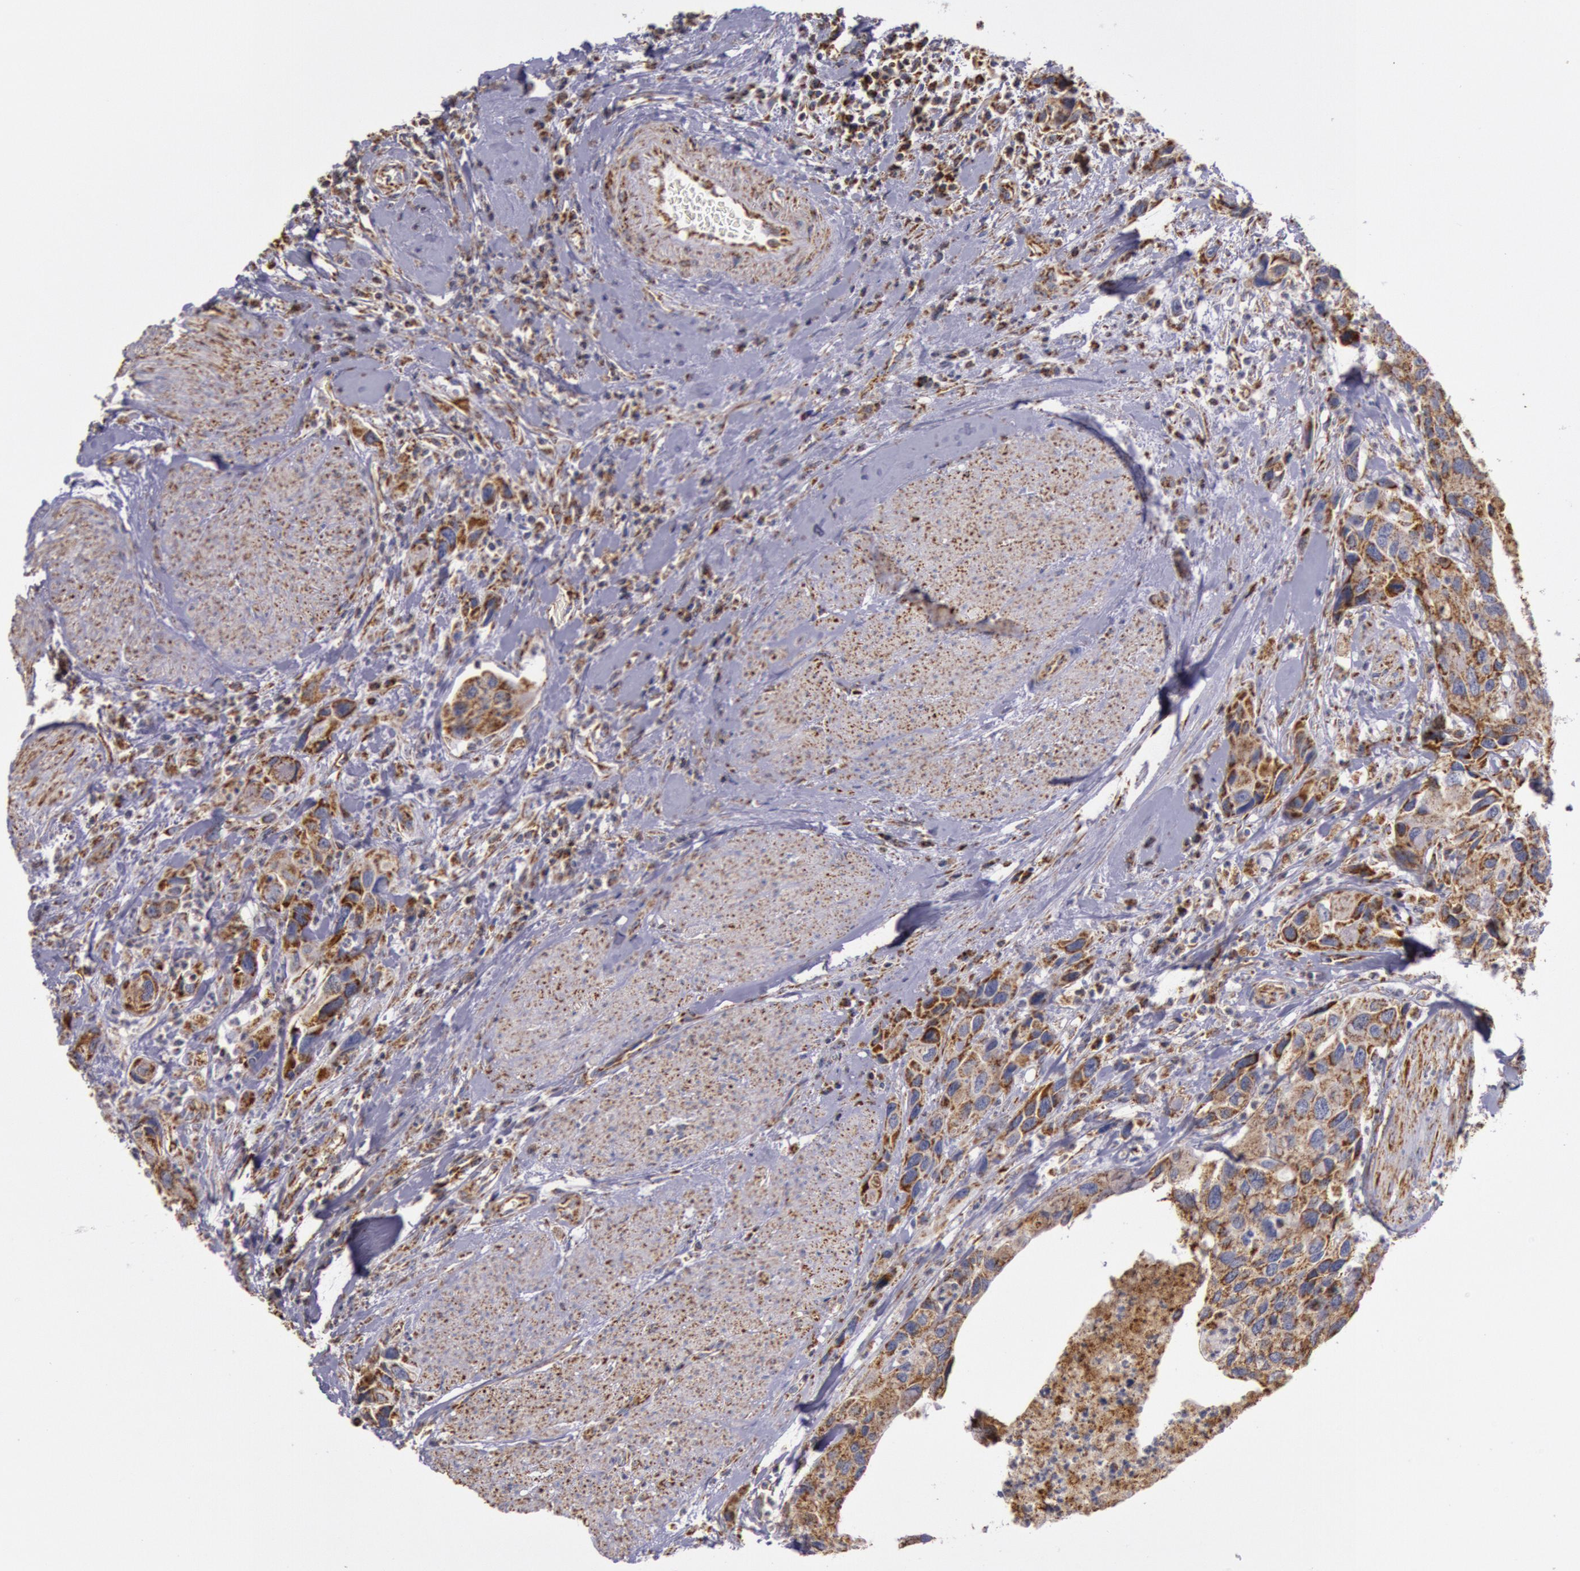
{"staining": {"intensity": "moderate", "quantity": ">75%", "location": "cytoplasmic/membranous"}, "tissue": "urothelial cancer", "cell_type": "Tumor cells", "image_type": "cancer", "snomed": [{"axis": "morphology", "description": "Urothelial carcinoma, High grade"}, {"axis": "topography", "description": "Urinary bladder"}], "caption": "Urothelial carcinoma (high-grade) stained with a protein marker demonstrates moderate staining in tumor cells.", "gene": "CYC1", "patient": {"sex": "male", "age": 66}}